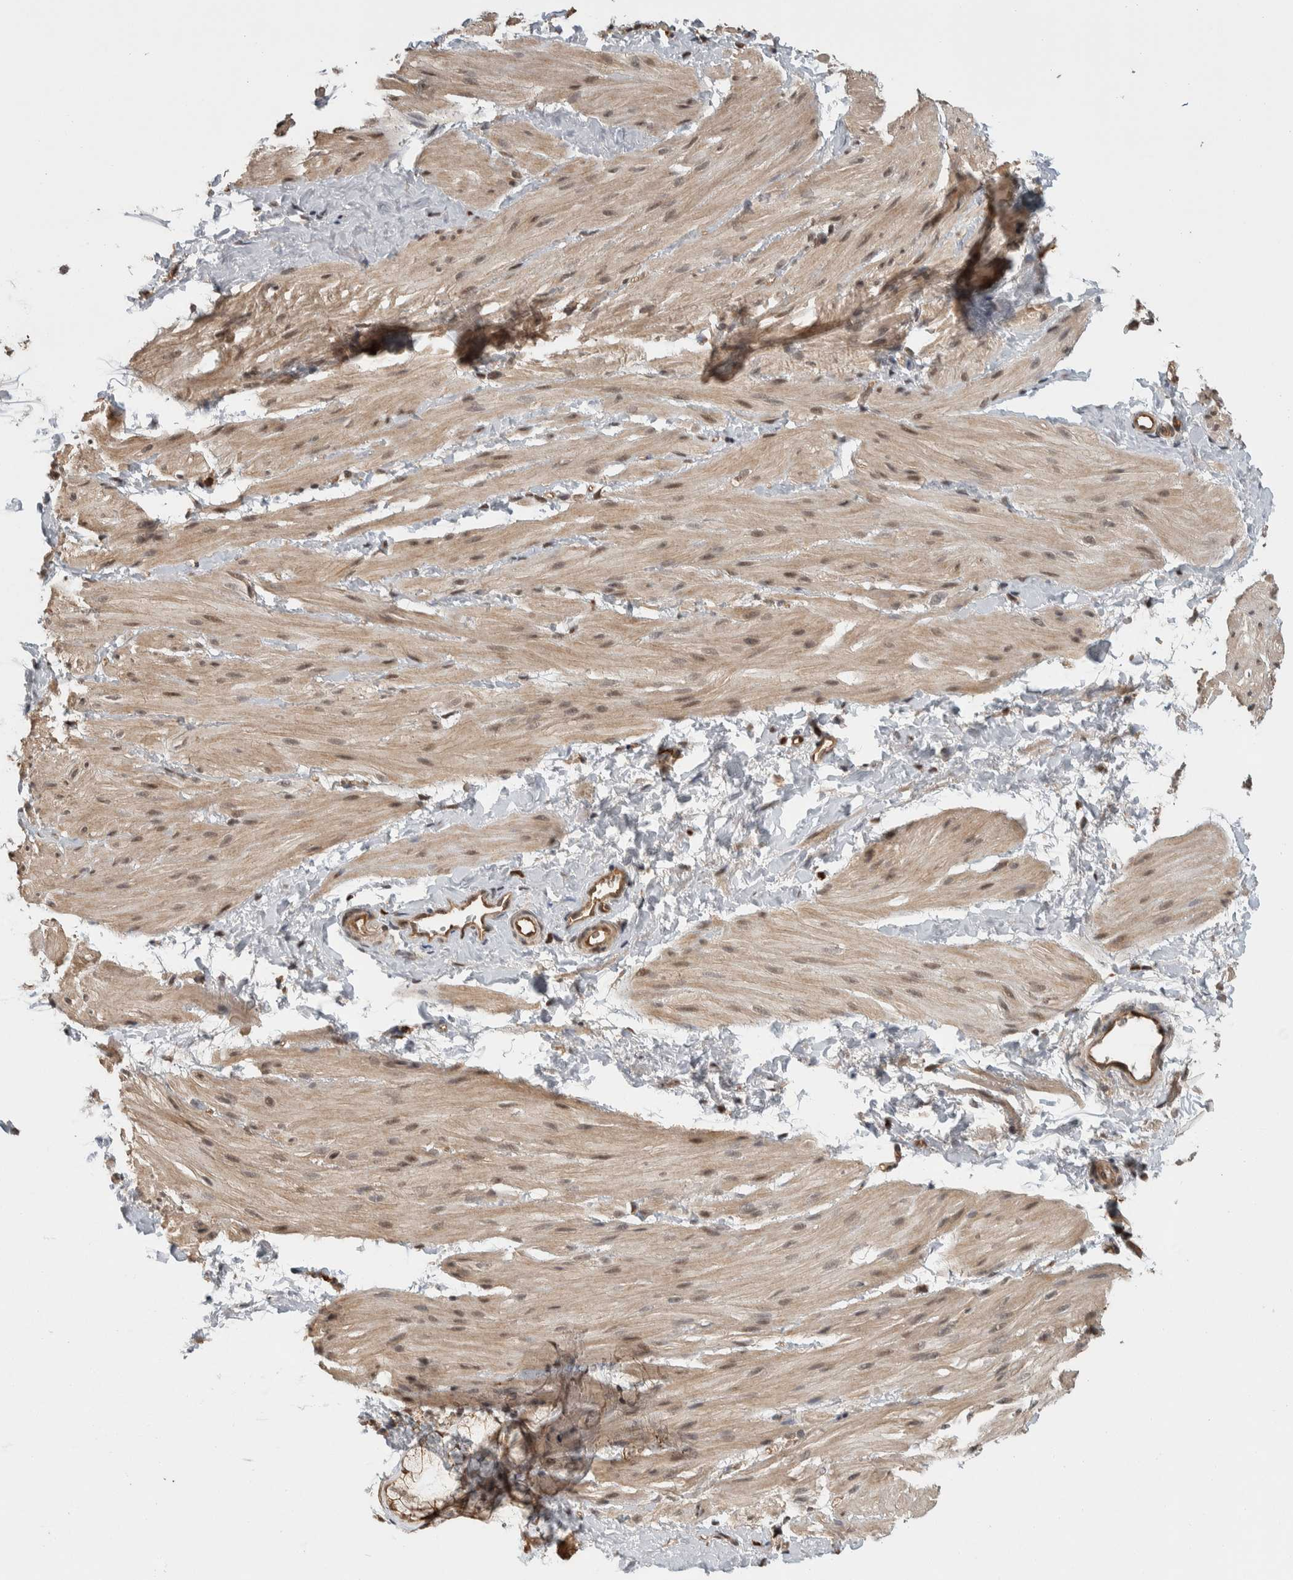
{"staining": {"intensity": "weak", "quantity": ">75%", "location": "cytoplasmic/membranous,nuclear"}, "tissue": "smooth muscle", "cell_type": "Smooth muscle cells", "image_type": "normal", "snomed": [{"axis": "morphology", "description": "Normal tissue, NOS"}, {"axis": "topography", "description": "Smooth muscle"}], "caption": "This micrograph demonstrates immunohistochemistry (IHC) staining of normal smooth muscle, with low weak cytoplasmic/membranous,nuclear staining in approximately >75% of smooth muscle cells.", "gene": "ZNF592", "patient": {"sex": "male", "age": 16}}